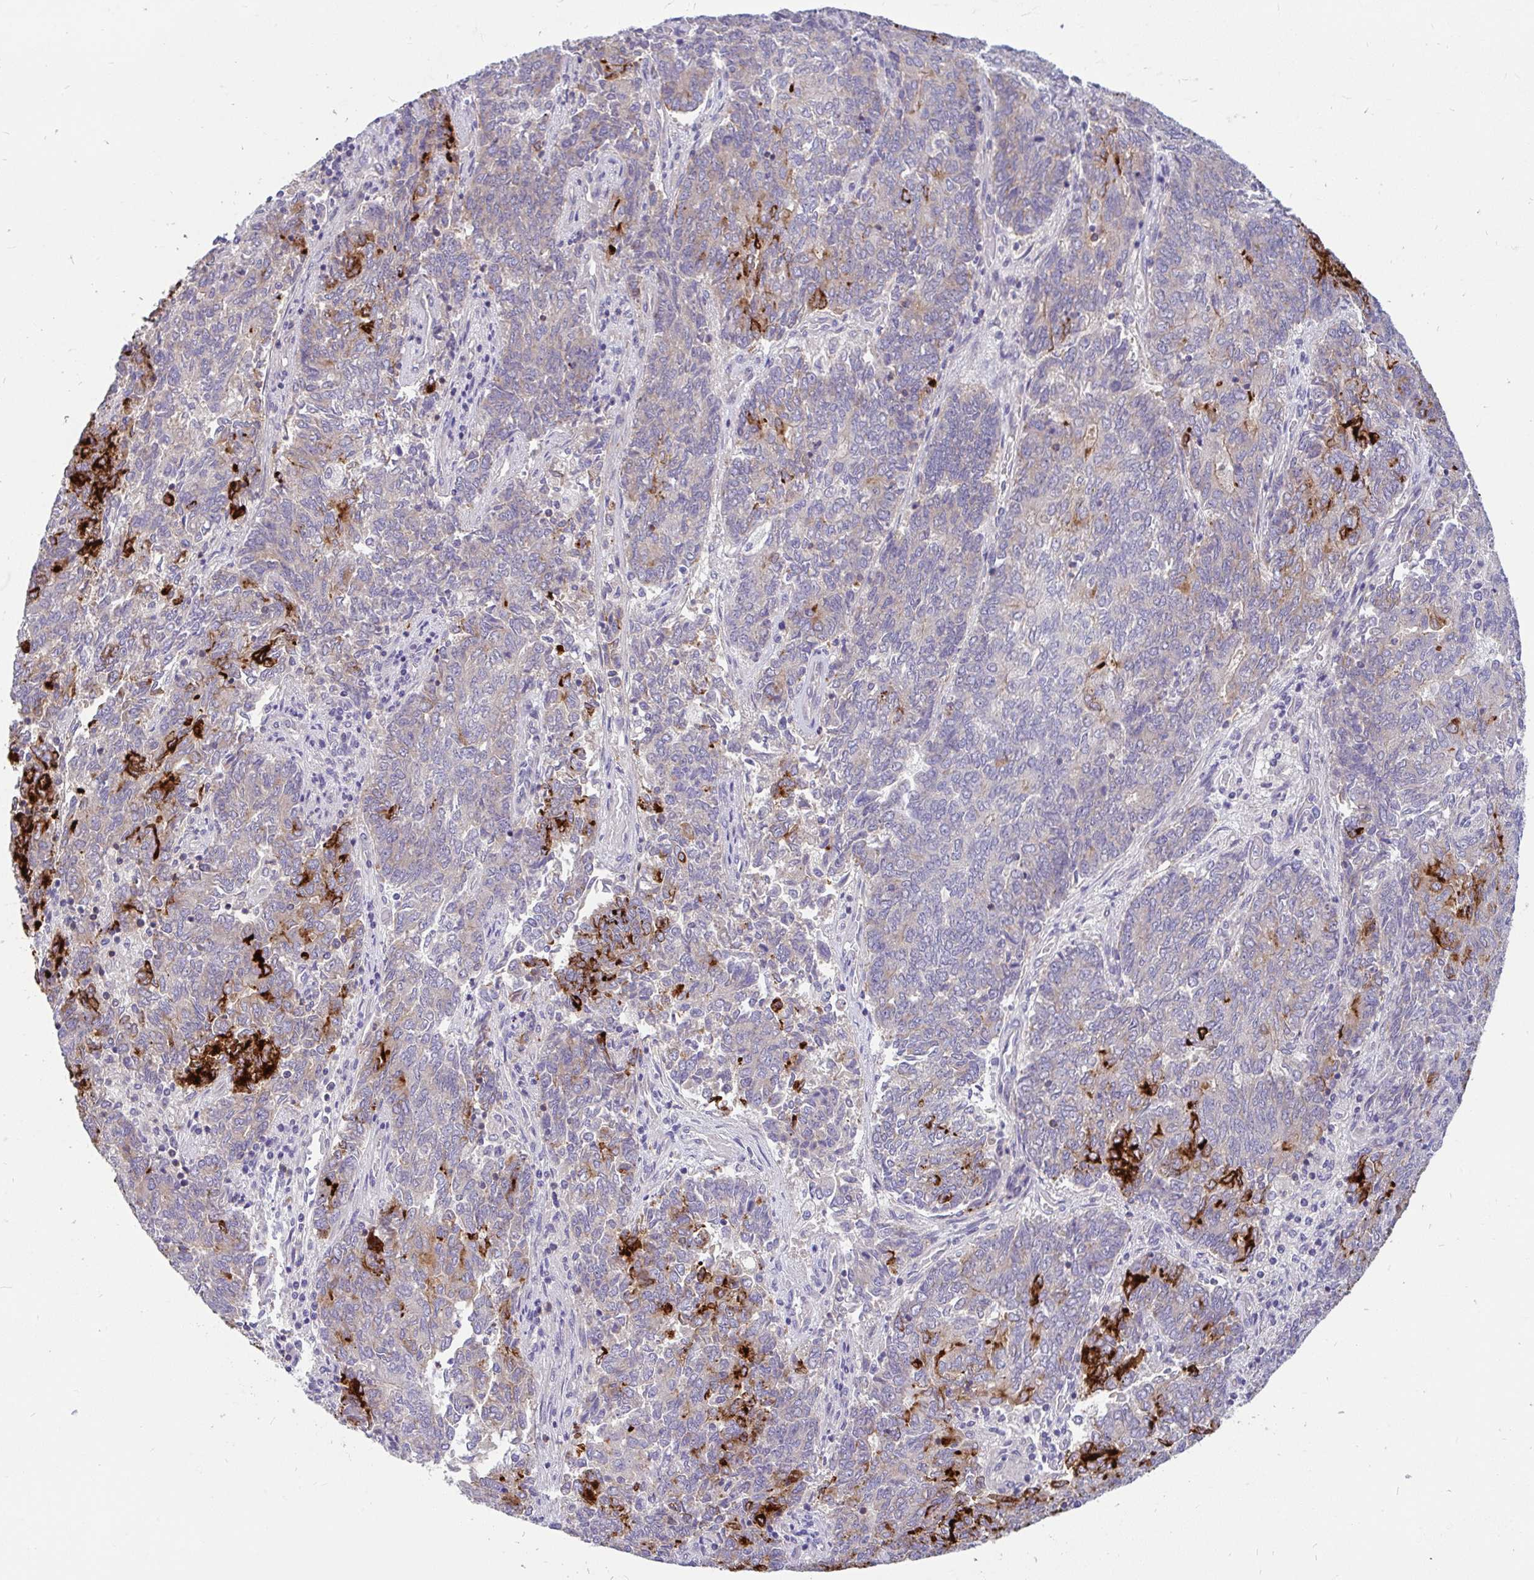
{"staining": {"intensity": "strong", "quantity": "25%-75%", "location": "cytoplasmic/membranous"}, "tissue": "endometrial cancer", "cell_type": "Tumor cells", "image_type": "cancer", "snomed": [{"axis": "morphology", "description": "Adenocarcinoma, NOS"}, {"axis": "topography", "description": "Endometrium"}], "caption": "High-magnification brightfield microscopy of endometrial cancer (adenocarcinoma) stained with DAB (brown) and counterstained with hematoxylin (blue). tumor cells exhibit strong cytoplasmic/membranous staining is present in approximately25%-75% of cells. The protein of interest is shown in brown color, while the nuclei are stained blue.", "gene": "LRRC26", "patient": {"sex": "female", "age": 80}}